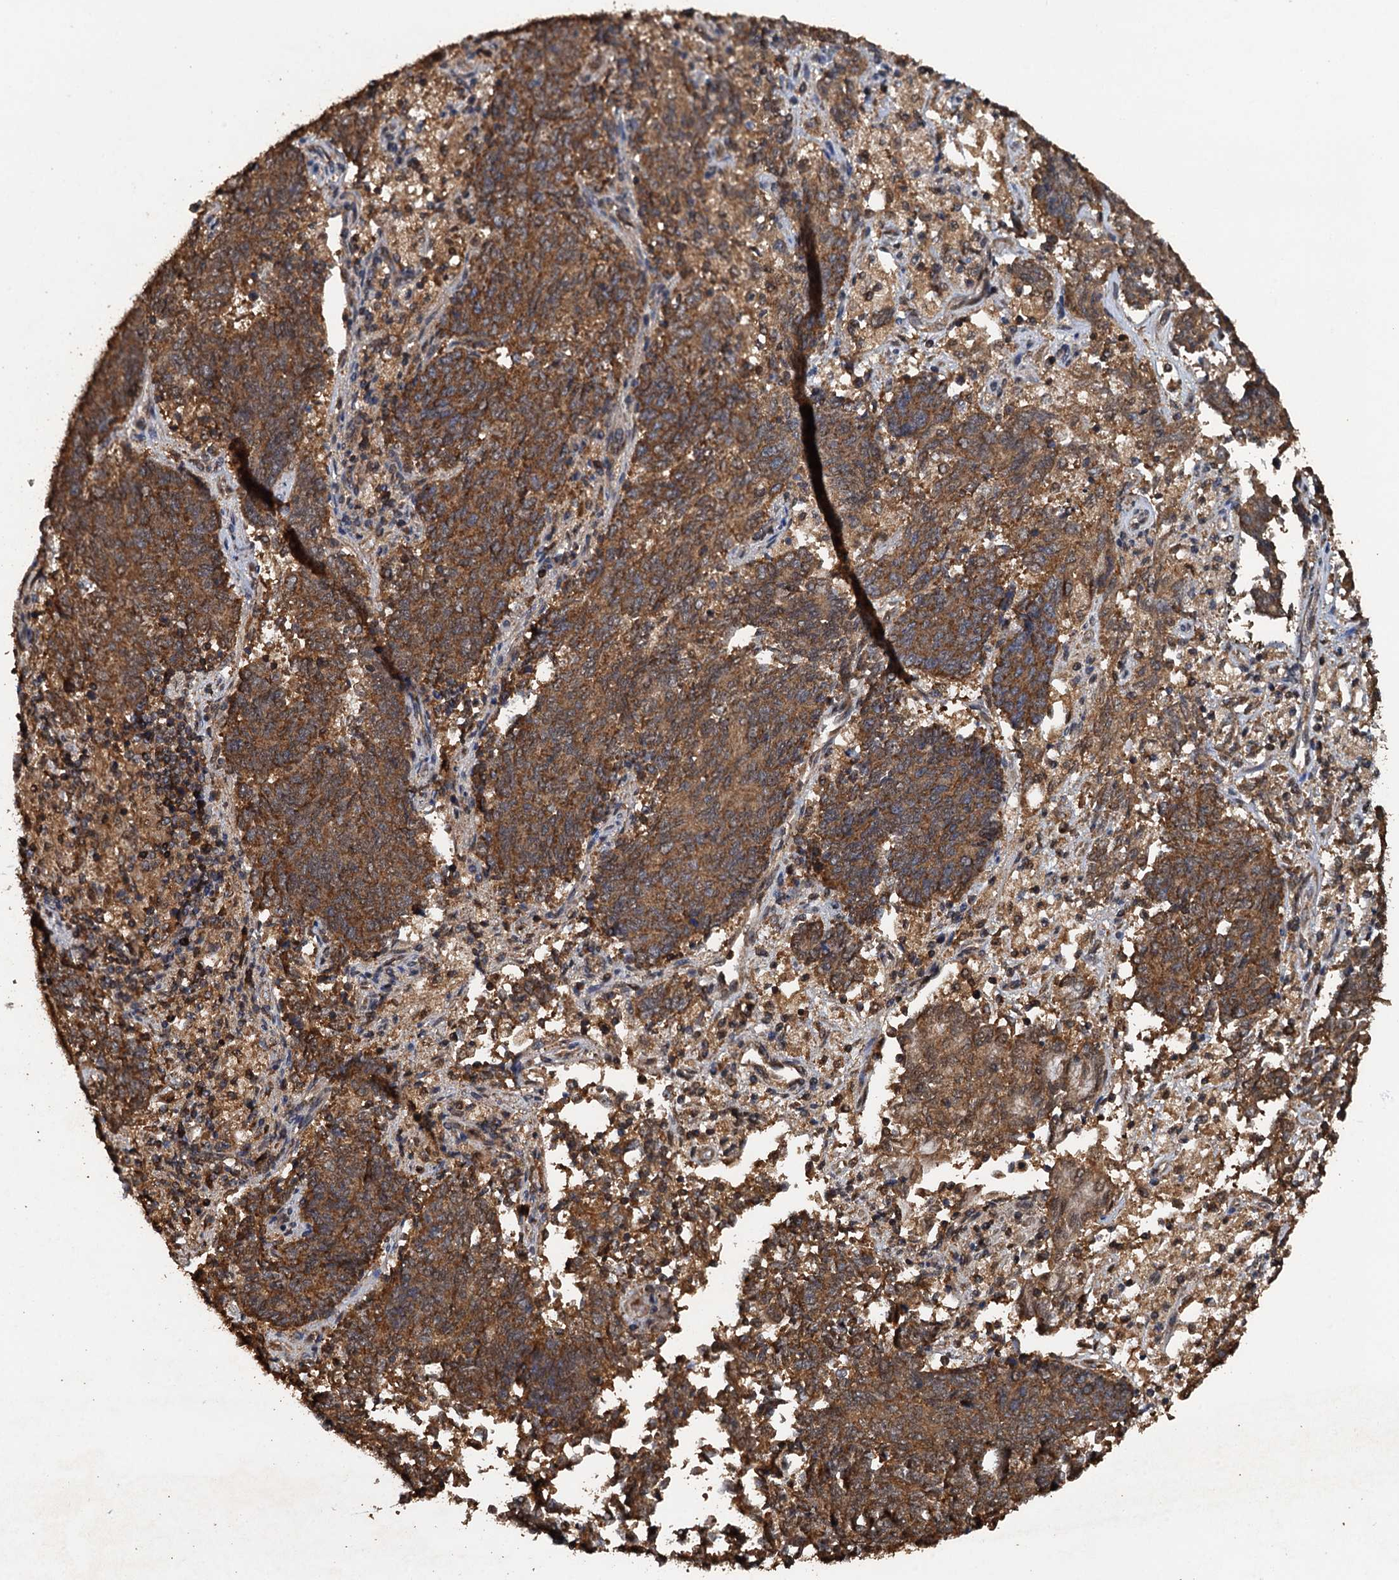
{"staining": {"intensity": "moderate", "quantity": ">75%", "location": "cytoplasmic/membranous,nuclear"}, "tissue": "endometrial cancer", "cell_type": "Tumor cells", "image_type": "cancer", "snomed": [{"axis": "morphology", "description": "Adenocarcinoma, NOS"}, {"axis": "topography", "description": "Endometrium"}], "caption": "Moderate cytoplasmic/membranous and nuclear expression for a protein is appreciated in about >75% of tumor cells of endometrial cancer (adenocarcinoma) using immunohistochemistry.", "gene": "PSMD9", "patient": {"sex": "female", "age": 80}}